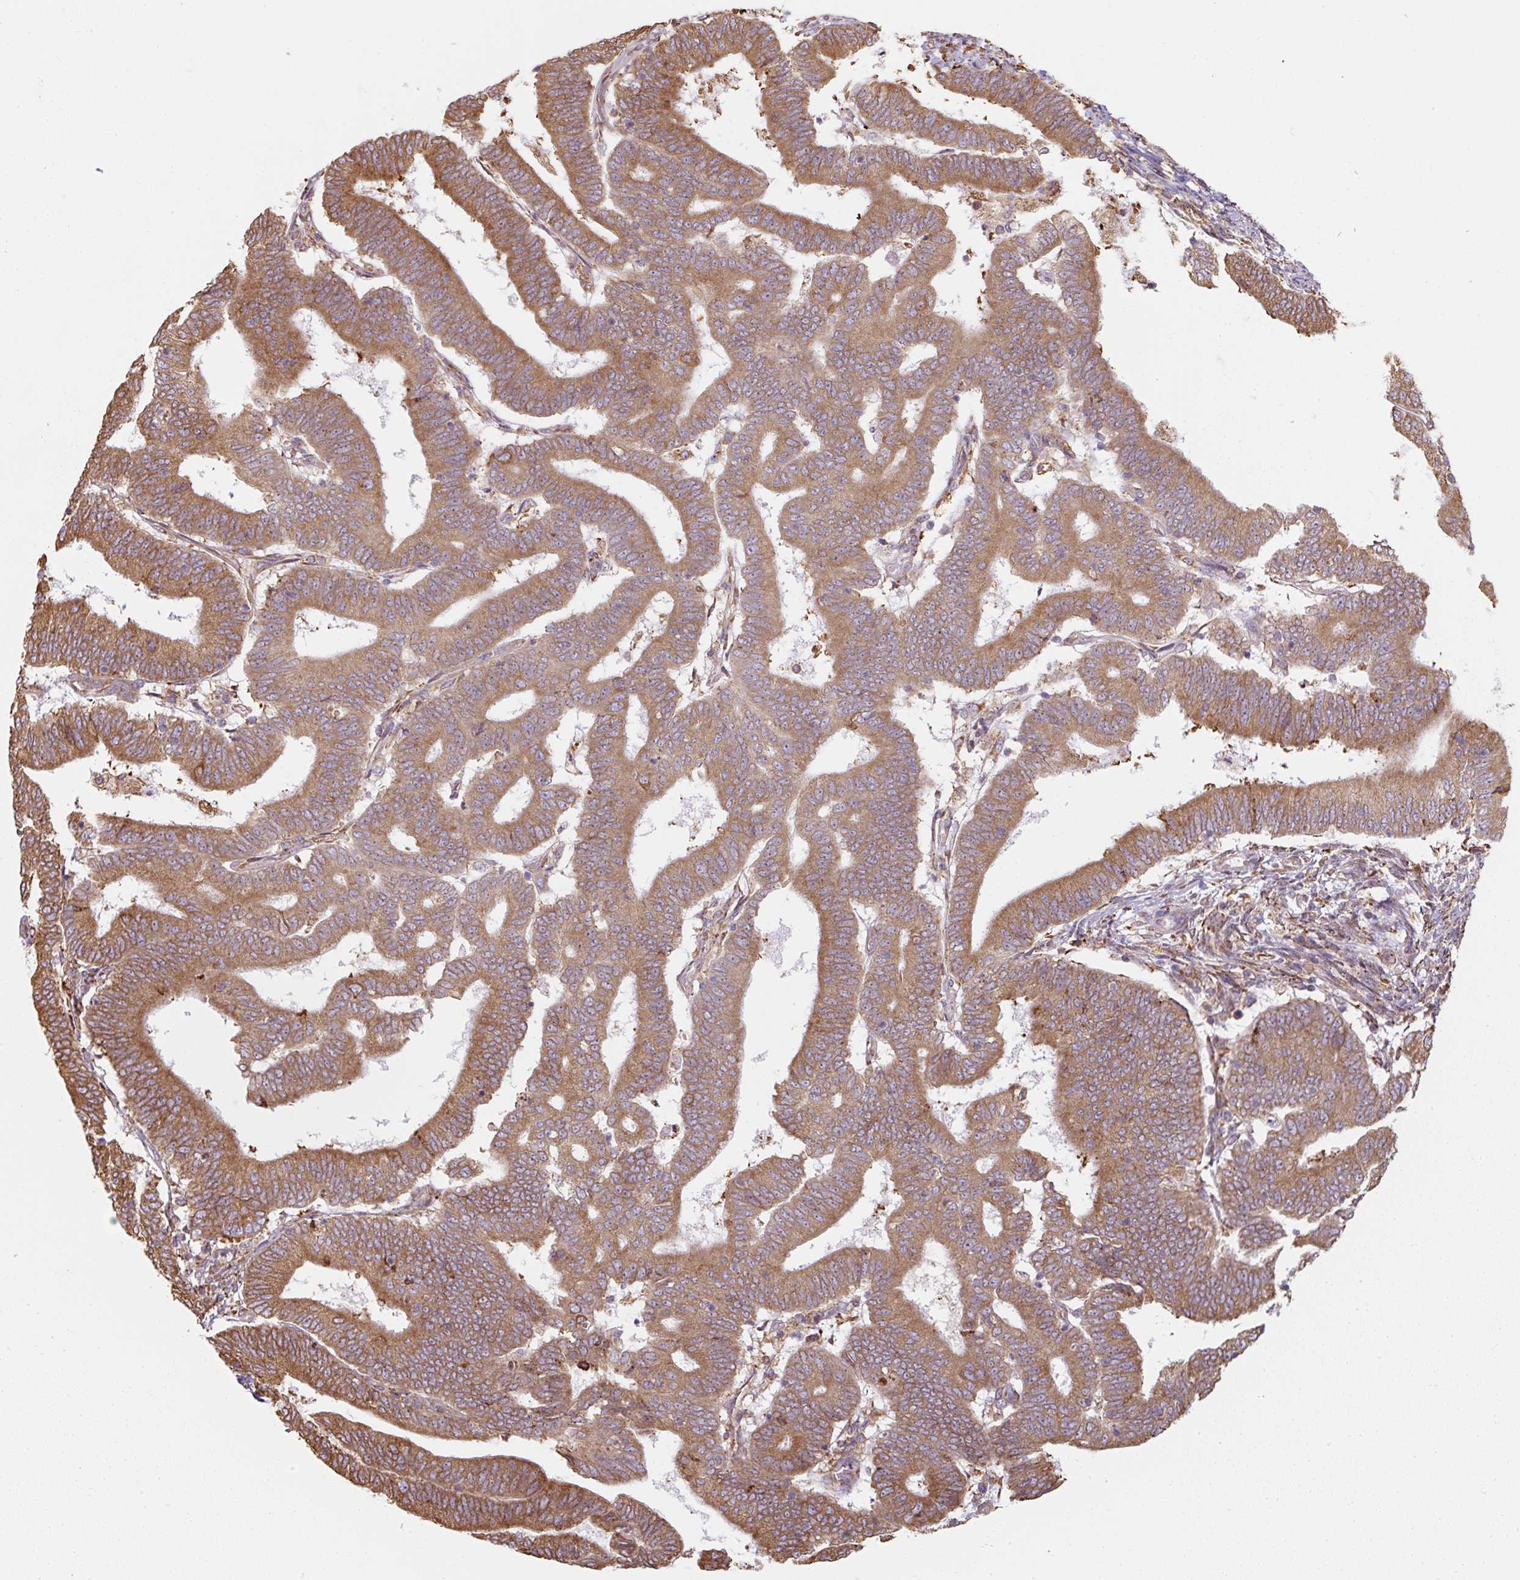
{"staining": {"intensity": "moderate", "quantity": ">75%", "location": "cytoplasmic/membranous"}, "tissue": "endometrial cancer", "cell_type": "Tumor cells", "image_type": "cancer", "snomed": [{"axis": "morphology", "description": "Adenocarcinoma, NOS"}, {"axis": "topography", "description": "Endometrium"}], "caption": "A medium amount of moderate cytoplasmic/membranous expression is identified in about >75% of tumor cells in endometrial adenocarcinoma tissue. (IHC, brightfield microscopy, high magnification).", "gene": "PRKCSH", "patient": {"sex": "female", "age": 70}}